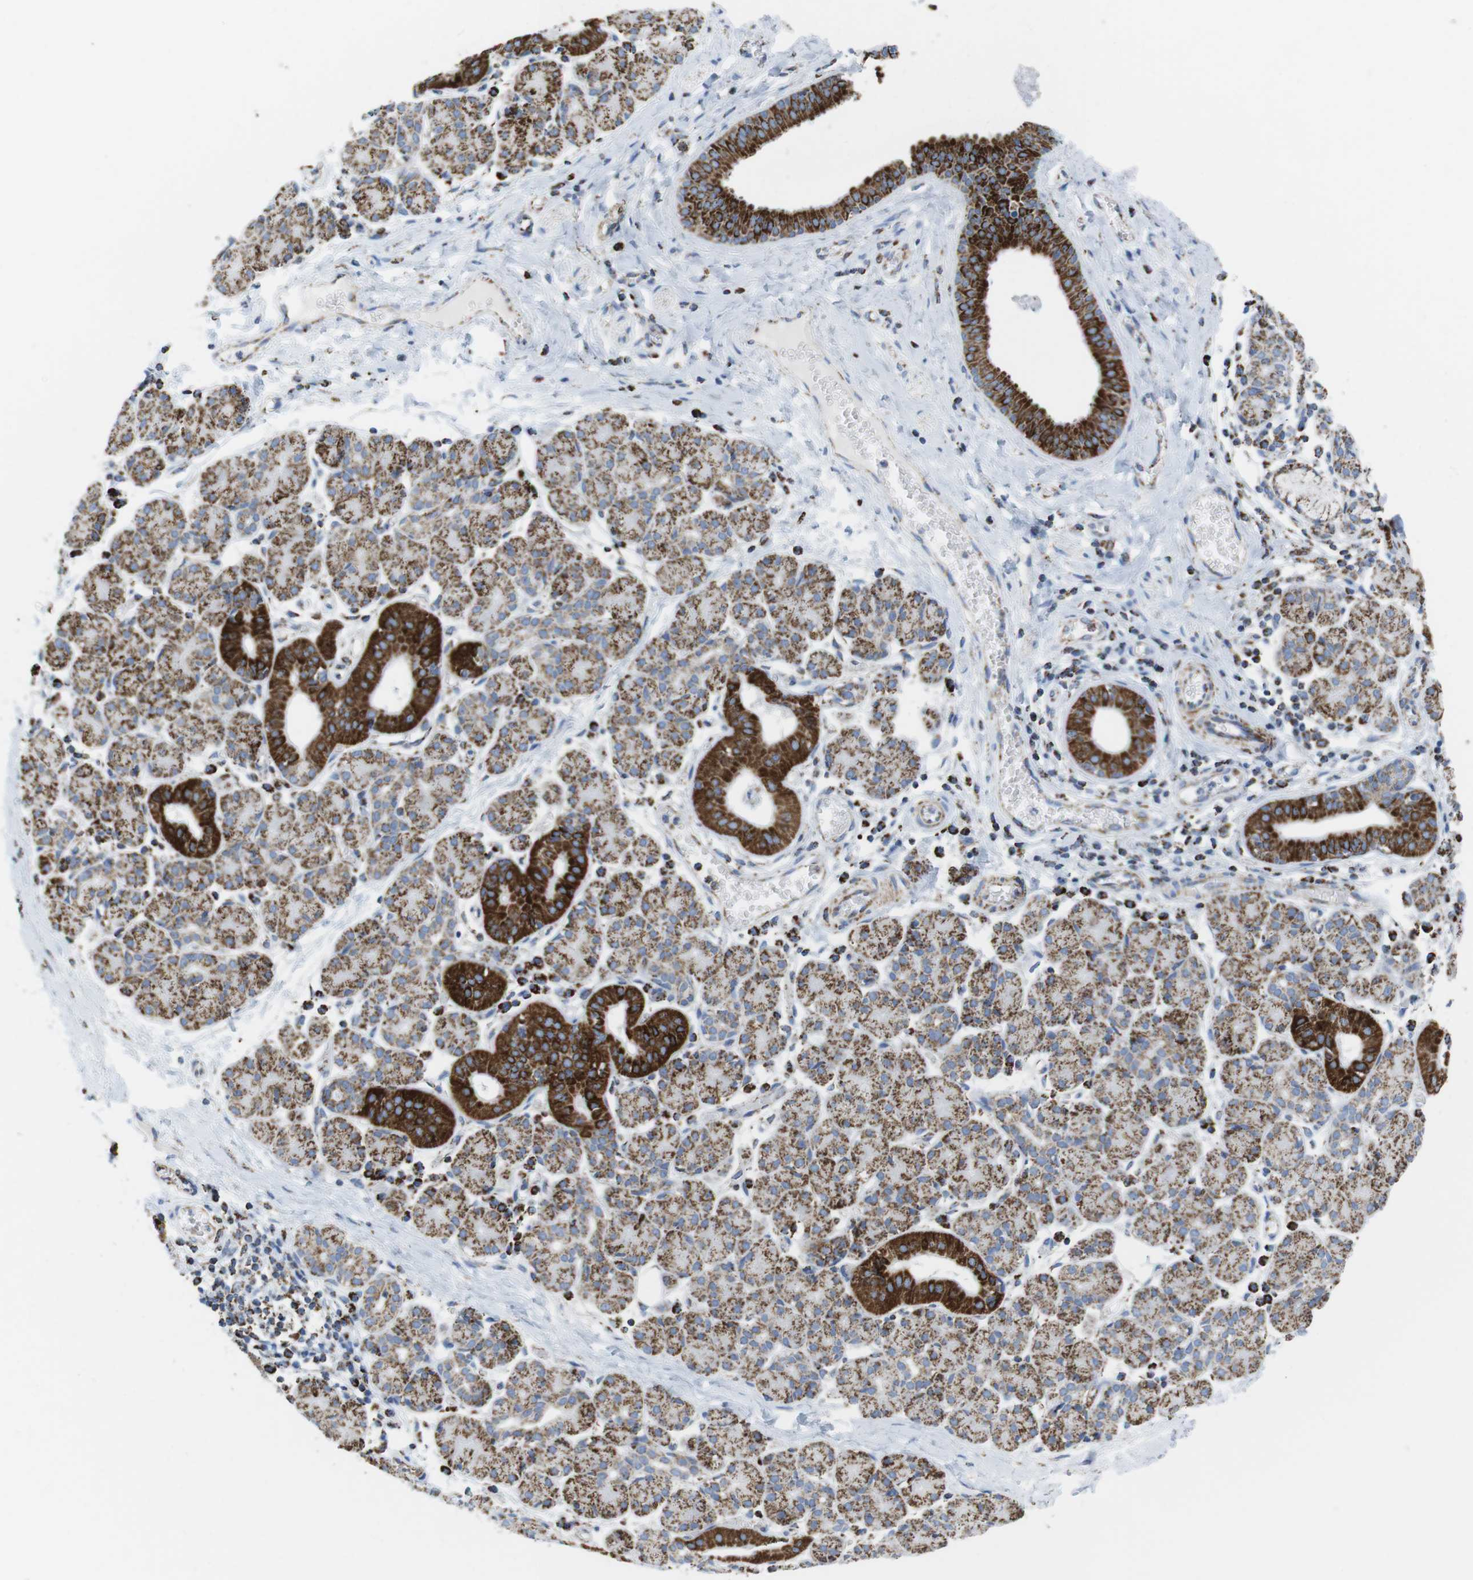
{"staining": {"intensity": "strong", "quantity": "25%-75%", "location": "cytoplasmic/membranous"}, "tissue": "salivary gland", "cell_type": "Glandular cells", "image_type": "normal", "snomed": [{"axis": "morphology", "description": "Normal tissue, NOS"}, {"axis": "morphology", "description": "Inflammation, NOS"}, {"axis": "topography", "description": "Lymph node"}, {"axis": "topography", "description": "Salivary gland"}], "caption": "Protein staining of benign salivary gland shows strong cytoplasmic/membranous positivity in about 25%-75% of glandular cells. (Stains: DAB in brown, nuclei in blue, Microscopy: brightfield microscopy at high magnification).", "gene": "ATP5PO", "patient": {"sex": "male", "age": 3}}